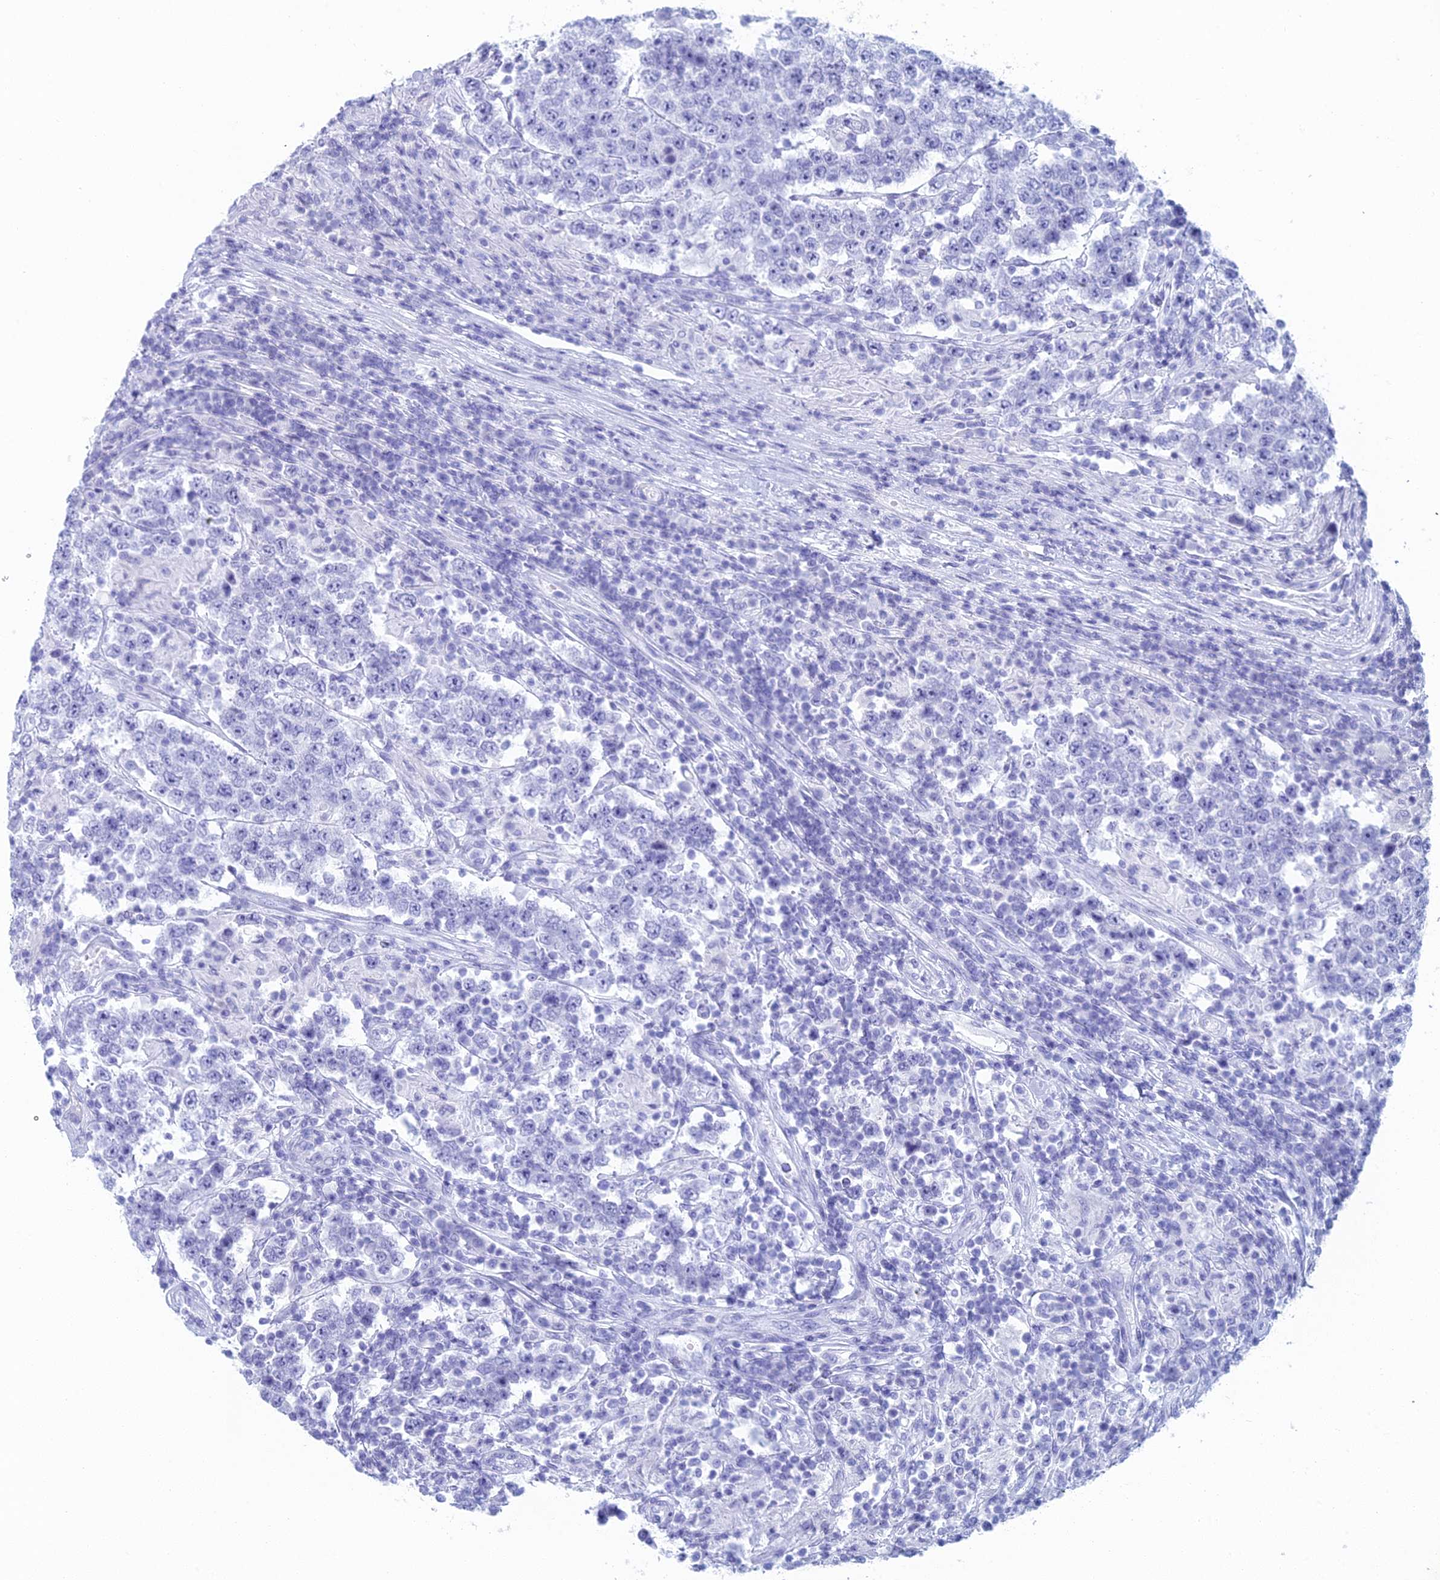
{"staining": {"intensity": "negative", "quantity": "none", "location": "none"}, "tissue": "testis cancer", "cell_type": "Tumor cells", "image_type": "cancer", "snomed": [{"axis": "morphology", "description": "Normal tissue, NOS"}, {"axis": "morphology", "description": "Urothelial carcinoma, High grade"}, {"axis": "morphology", "description": "Seminoma, NOS"}, {"axis": "morphology", "description": "Carcinoma, Embryonal, NOS"}, {"axis": "topography", "description": "Urinary bladder"}, {"axis": "topography", "description": "Testis"}], "caption": "A high-resolution image shows IHC staining of testis cancer (embryonal carcinoma), which displays no significant expression in tumor cells.", "gene": "FERD3L", "patient": {"sex": "male", "age": 41}}